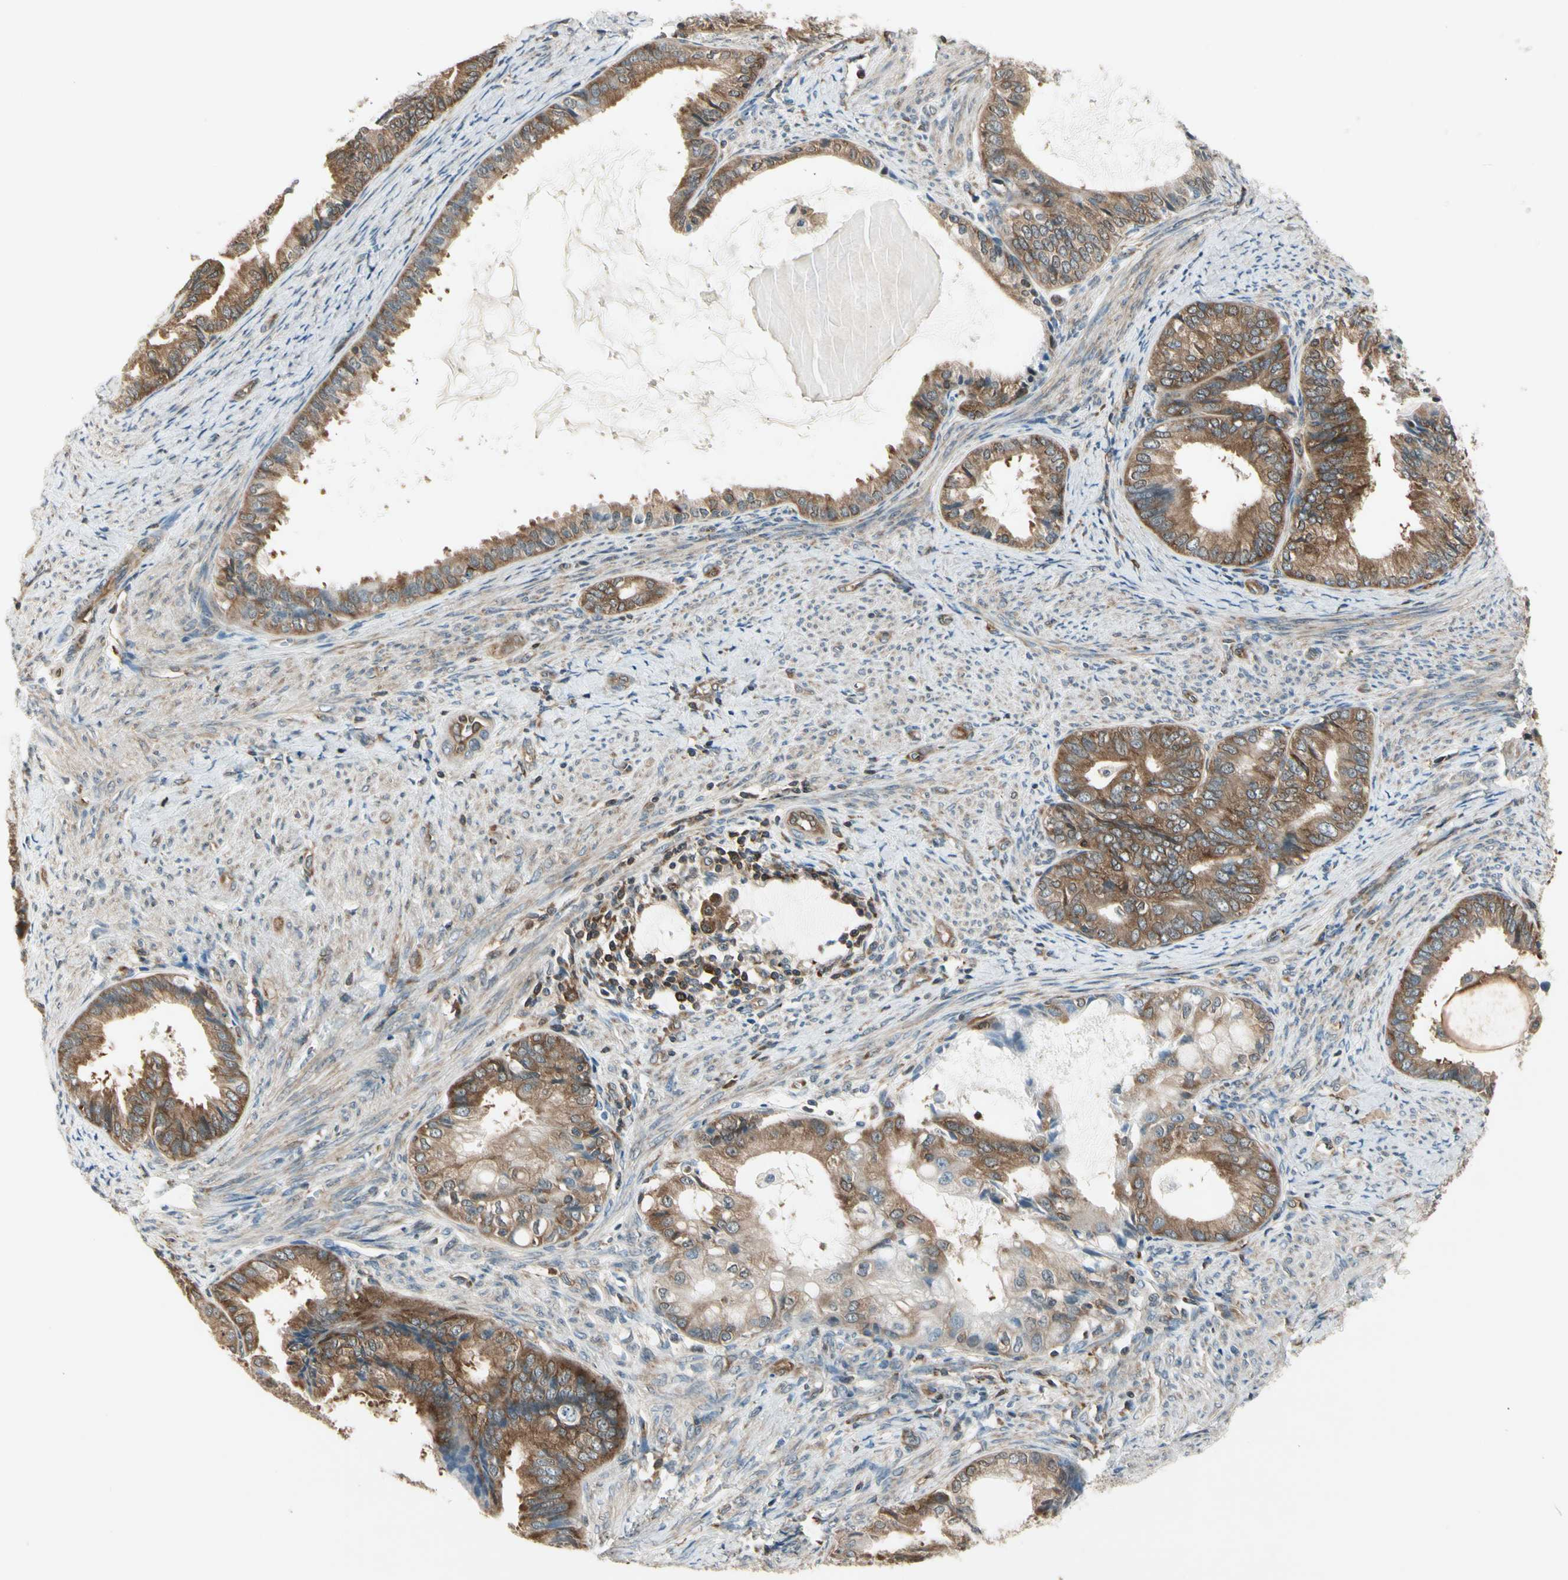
{"staining": {"intensity": "strong", "quantity": ">75%", "location": "cytoplasmic/membranous"}, "tissue": "endometrial cancer", "cell_type": "Tumor cells", "image_type": "cancer", "snomed": [{"axis": "morphology", "description": "Adenocarcinoma, NOS"}, {"axis": "topography", "description": "Endometrium"}], "caption": "Approximately >75% of tumor cells in human endometrial cancer (adenocarcinoma) display strong cytoplasmic/membranous protein expression as visualized by brown immunohistochemical staining.", "gene": "OXSR1", "patient": {"sex": "female", "age": 86}}